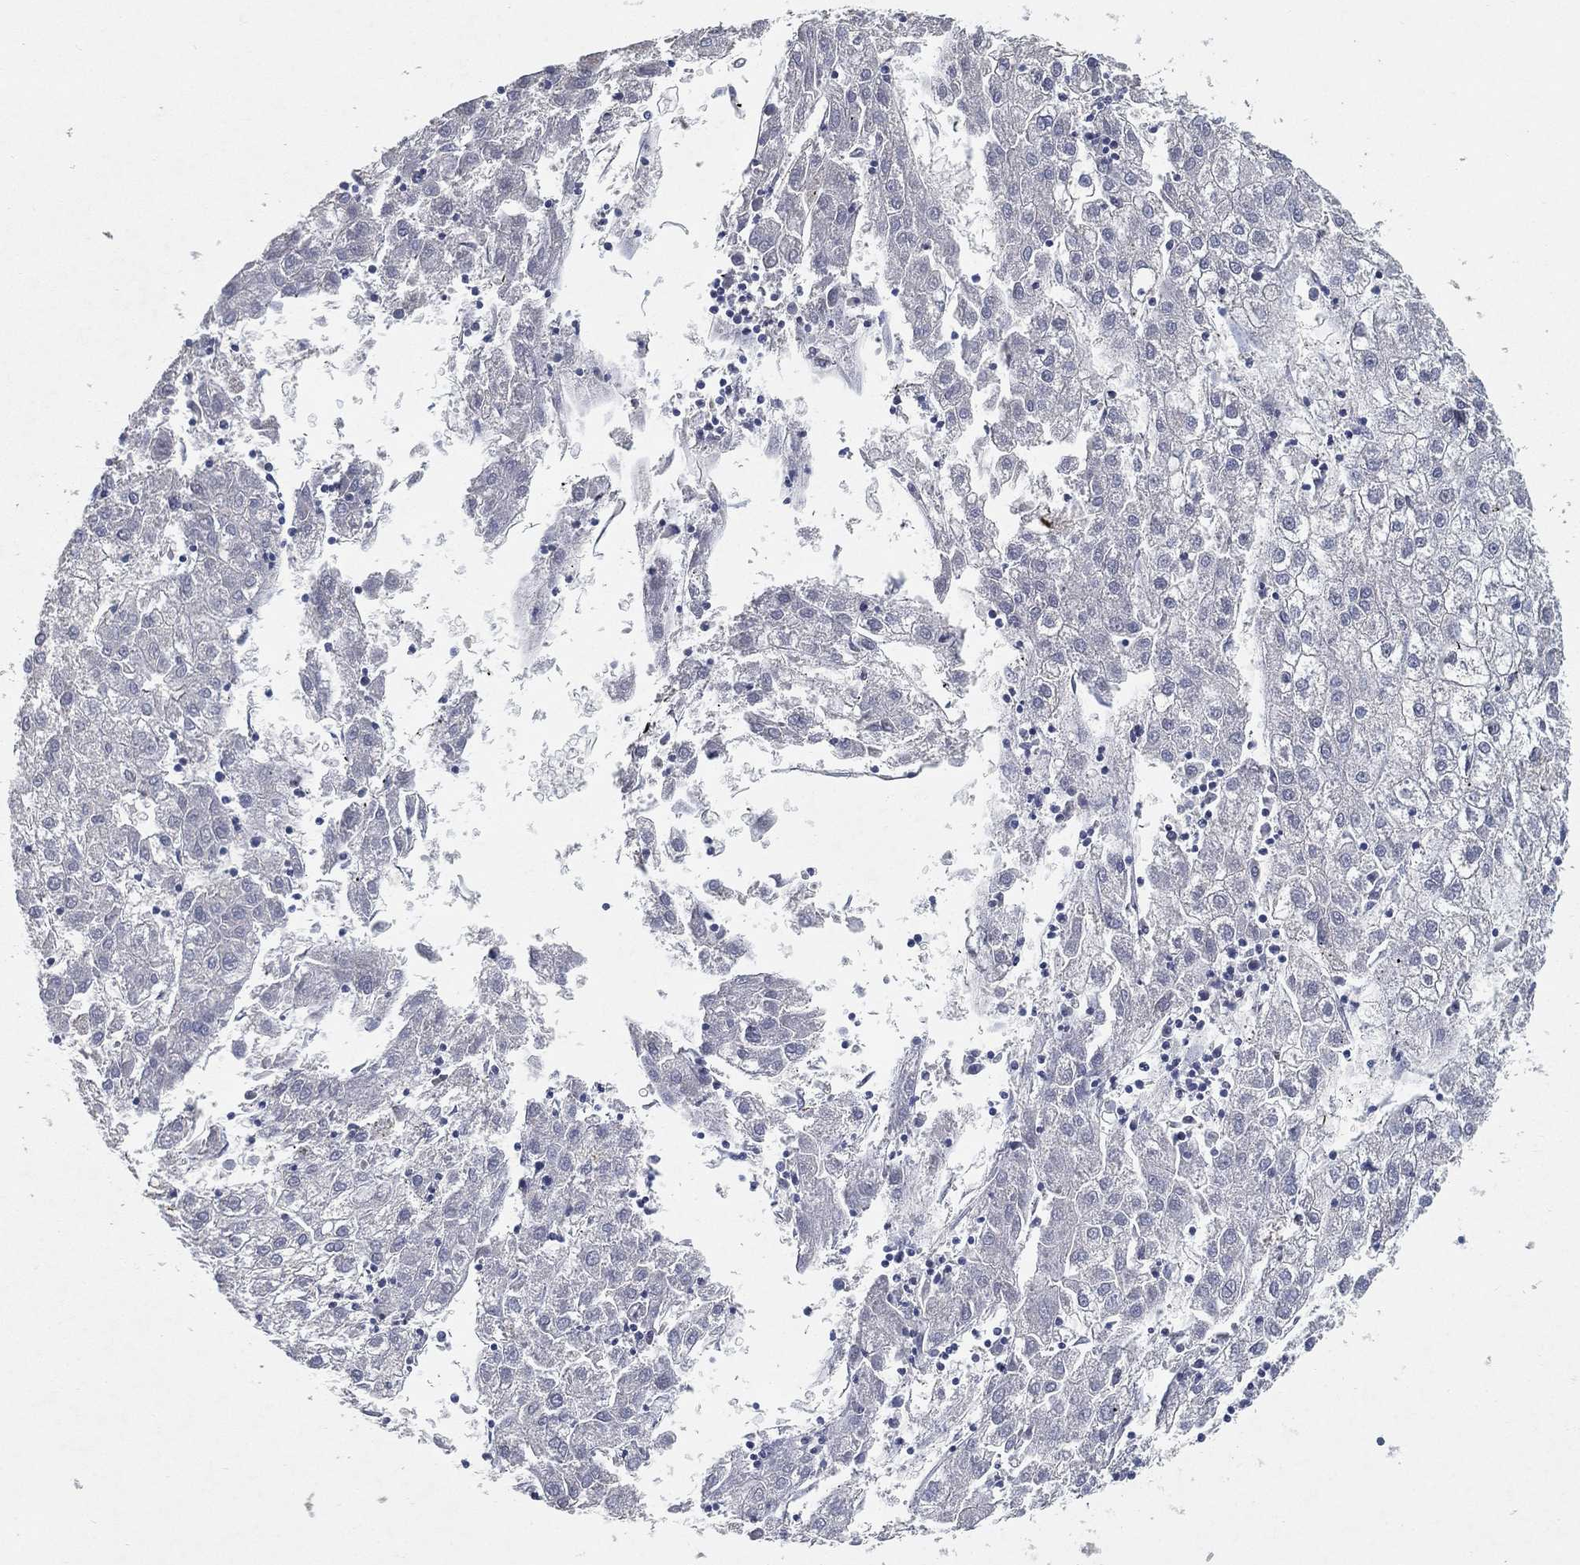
{"staining": {"intensity": "negative", "quantity": "none", "location": "none"}, "tissue": "liver cancer", "cell_type": "Tumor cells", "image_type": "cancer", "snomed": [{"axis": "morphology", "description": "Carcinoma, Hepatocellular, NOS"}, {"axis": "topography", "description": "Liver"}], "caption": "Immunohistochemistry histopathology image of neoplastic tissue: liver hepatocellular carcinoma stained with DAB exhibits no significant protein staining in tumor cells.", "gene": "DDX27", "patient": {"sex": "male", "age": 72}}